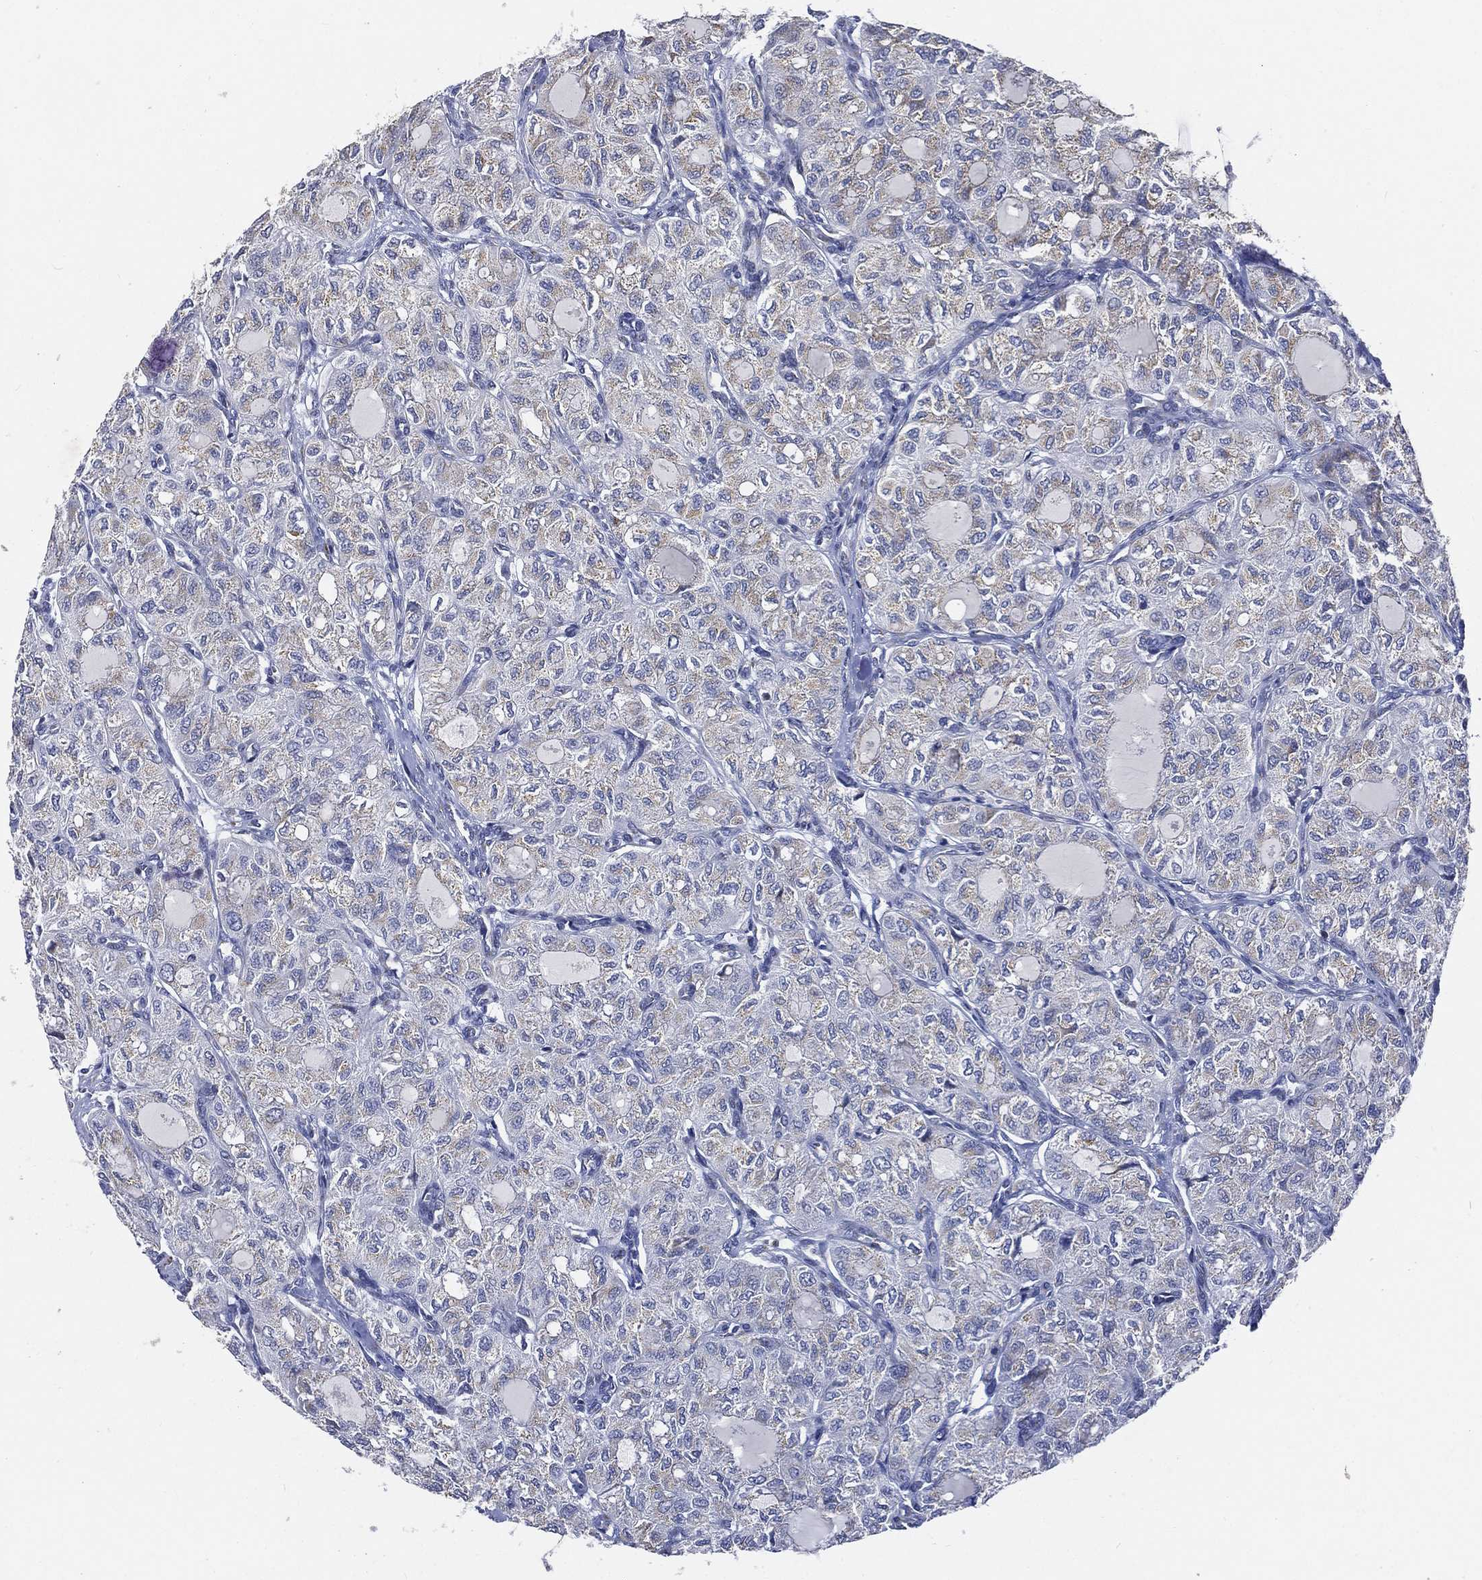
{"staining": {"intensity": "negative", "quantity": "none", "location": "none"}, "tissue": "thyroid cancer", "cell_type": "Tumor cells", "image_type": "cancer", "snomed": [{"axis": "morphology", "description": "Follicular adenoma carcinoma, NOS"}, {"axis": "topography", "description": "Thyroid gland"}], "caption": "An image of thyroid cancer stained for a protein reveals no brown staining in tumor cells.", "gene": "TICAM1", "patient": {"sex": "male", "age": 75}}